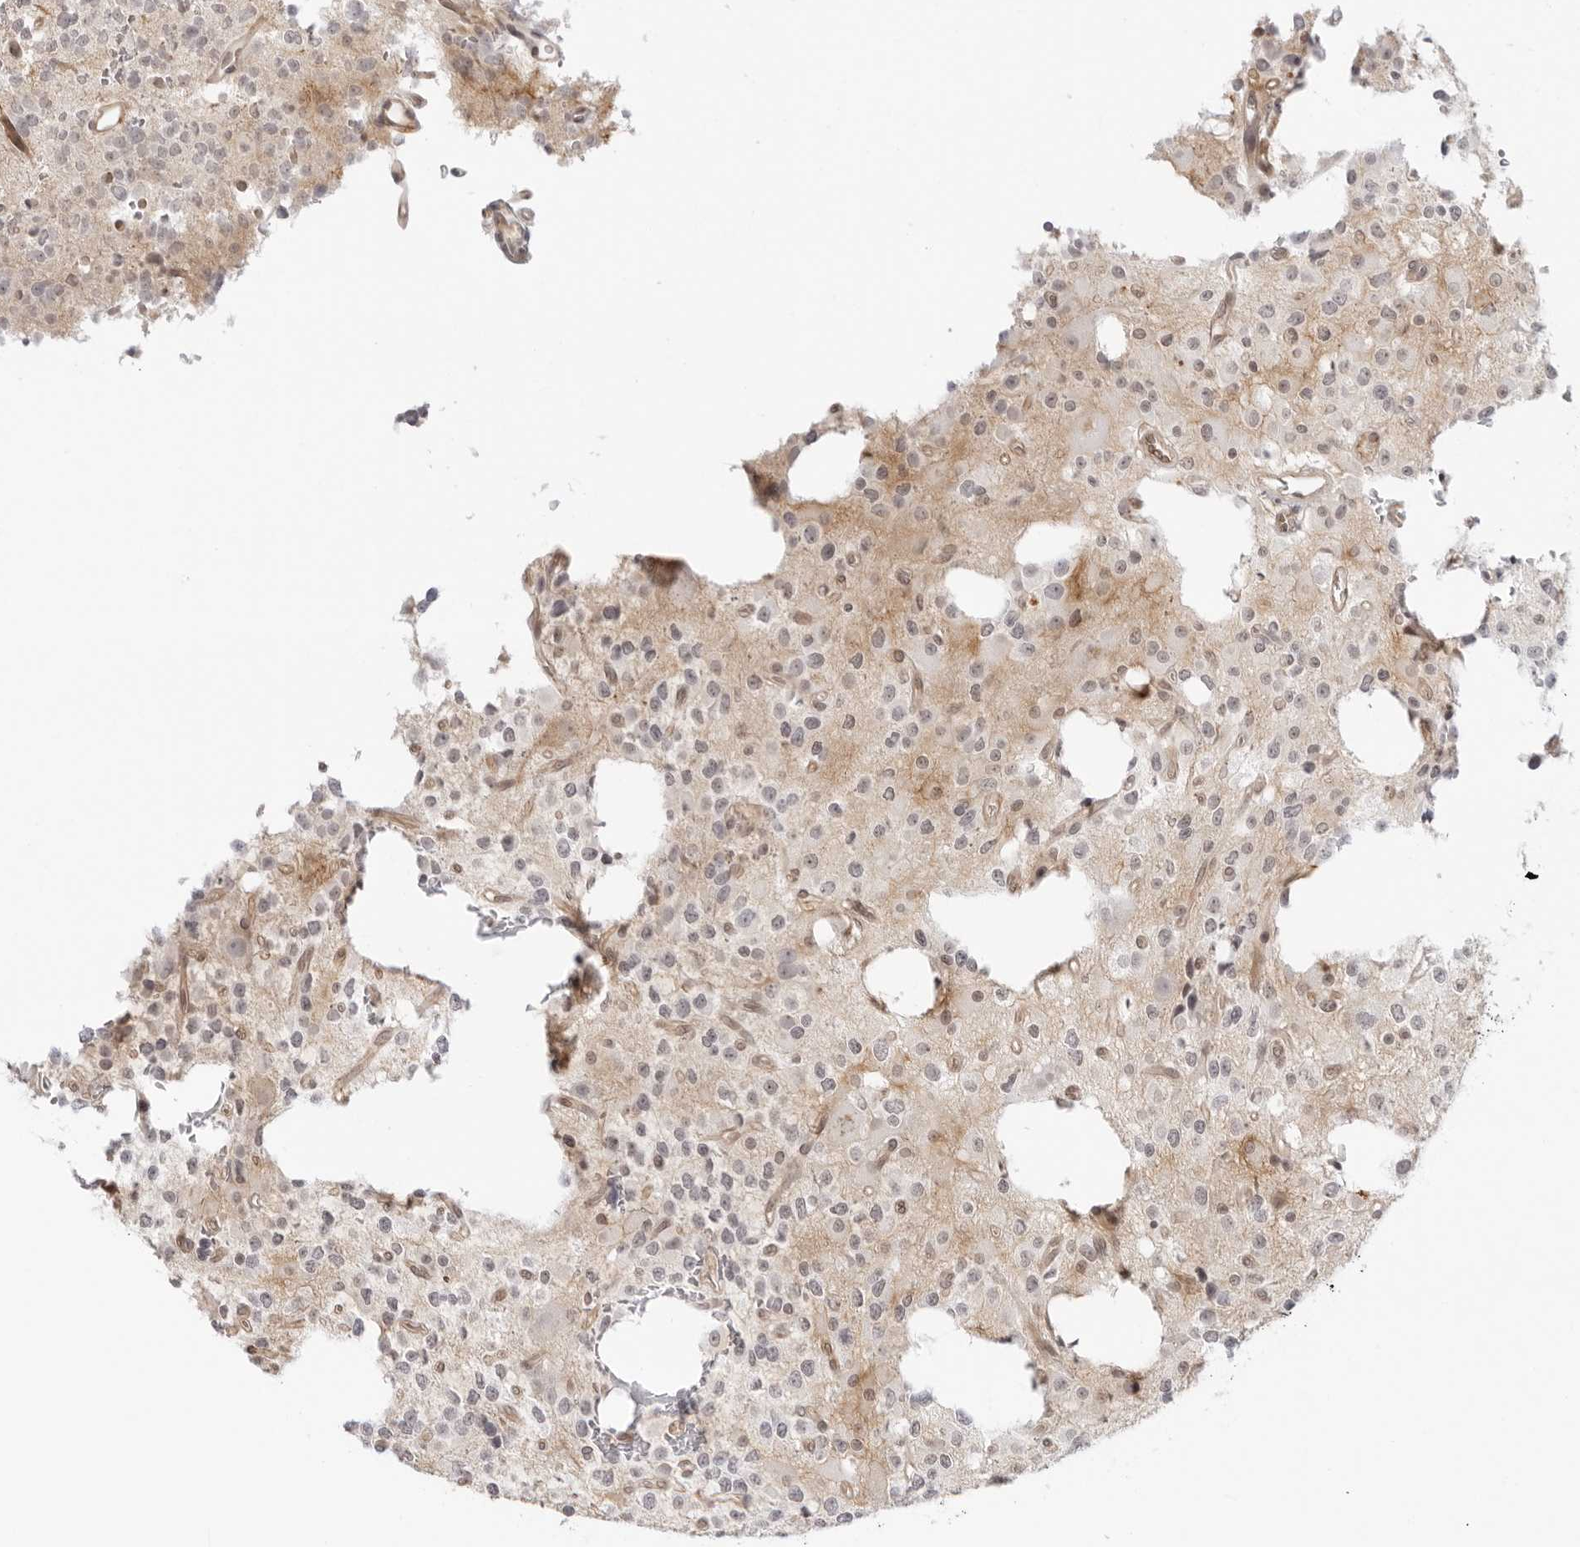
{"staining": {"intensity": "negative", "quantity": "none", "location": "none"}, "tissue": "glioma", "cell_type": "Tumor cells", "image_type": "cancer", "snomed": [{"axis": "morphology", "description": "Glioma, malignant, High grade"}, {"axis": "topography", "description": "Brain"}], "caption": "Human high-grade glioma (malignant) stained for a protein using immunohistochemistry demonstrates no expression in tumor cells.", "gene": "TRAPPC3", "patient": {"sex": "female", "age": 62}}